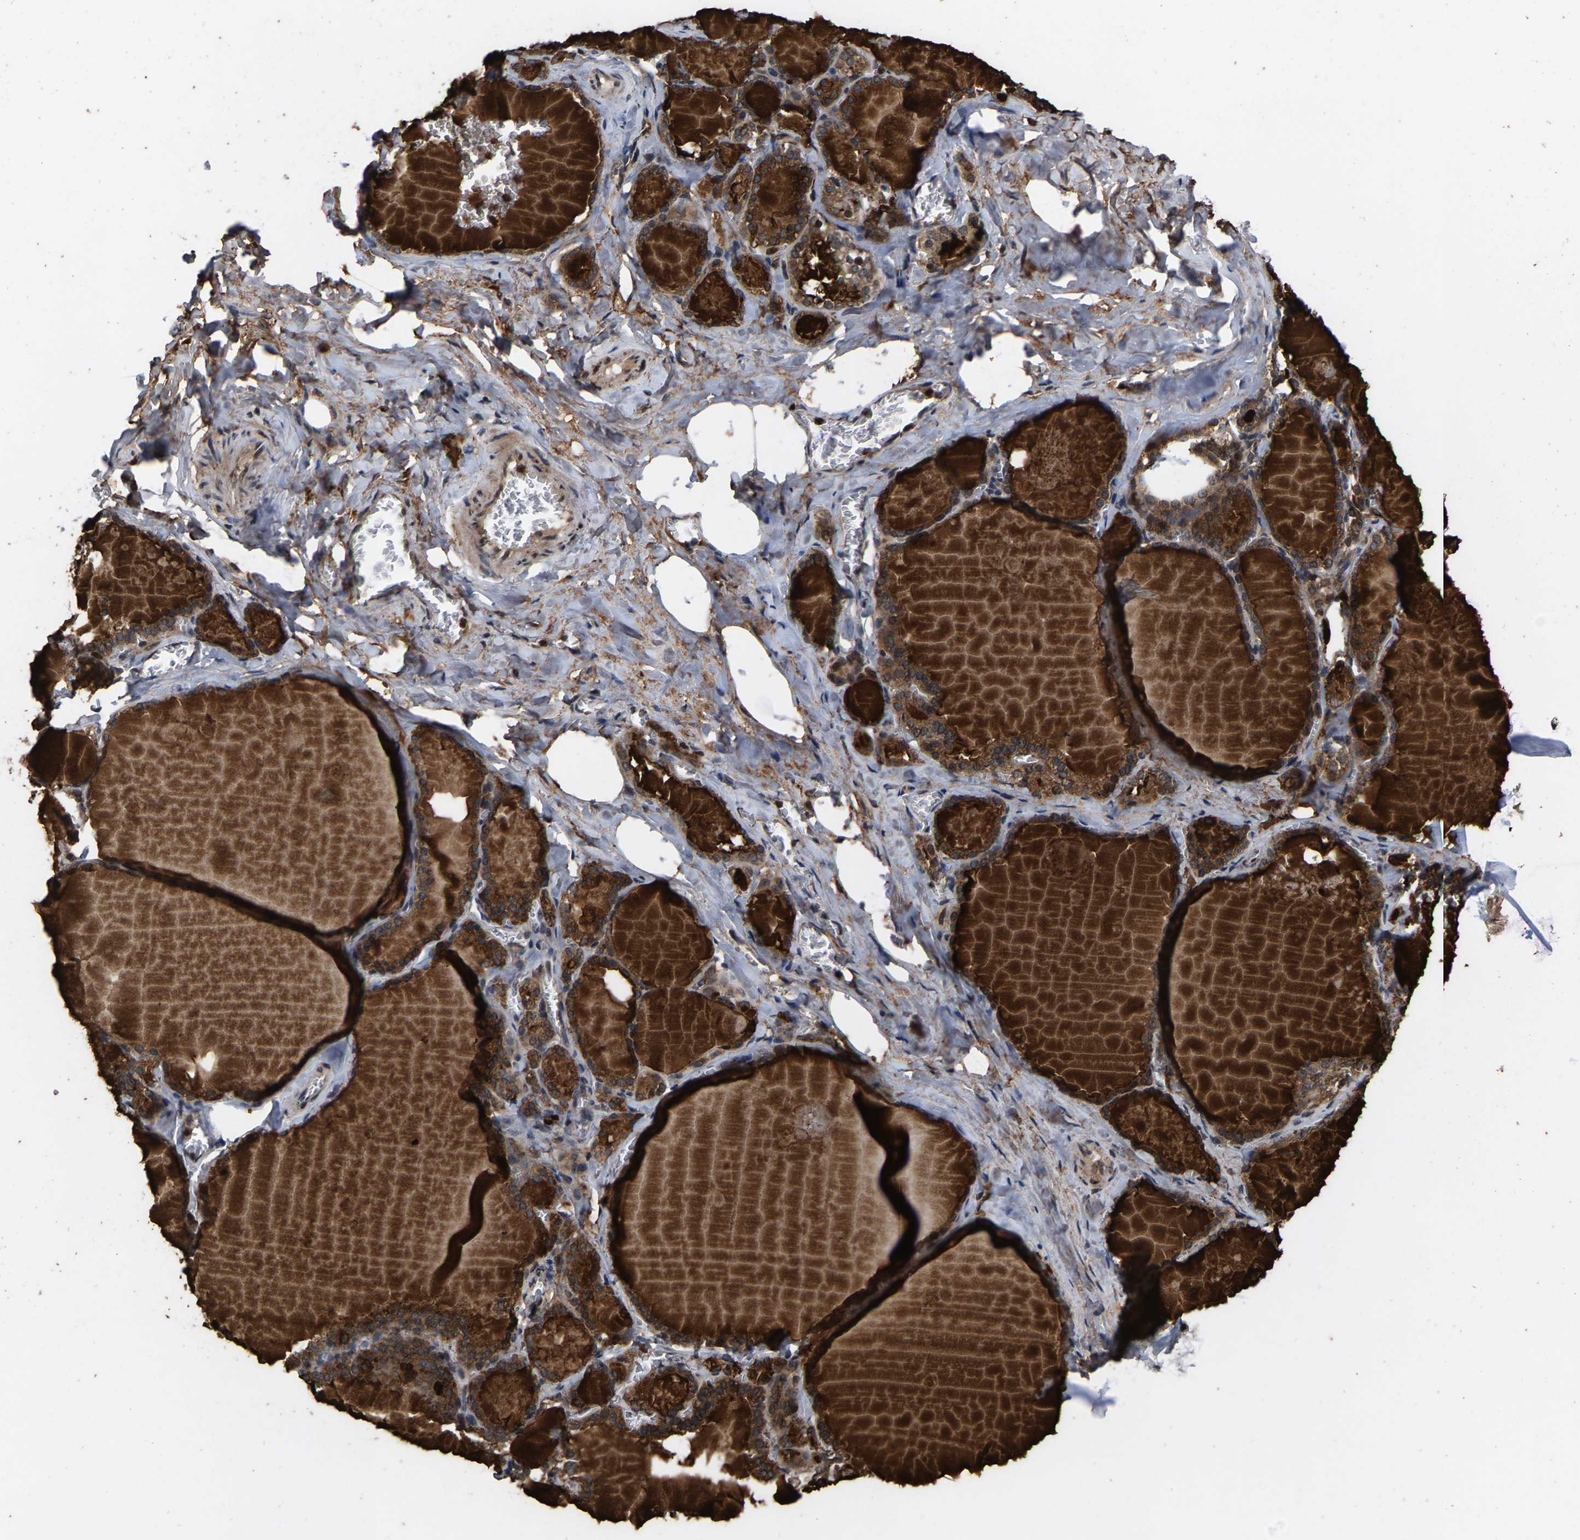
{"staining": {"intensity": "strong", "quantity": ">75%", "location": "cytoplasmic/membranous"}, "tissue": "thyroid gland", "cell_type": "Glandular cells", "image_type": "normal", "snomed": [{"axis": "morphology", "description": "Normal tissue, NOS"}, {"axis": "topography", "description": "Thyroid gland"}], "caption": "This photomicrograph shows immunohistochemistry staining of unremarkable thyroid gland, with high strong cytoplasmic/membranous expression in about >75% of glandular cells.", "gene": "HAUS6", "patient": {"sex": "male", "age": 56}}